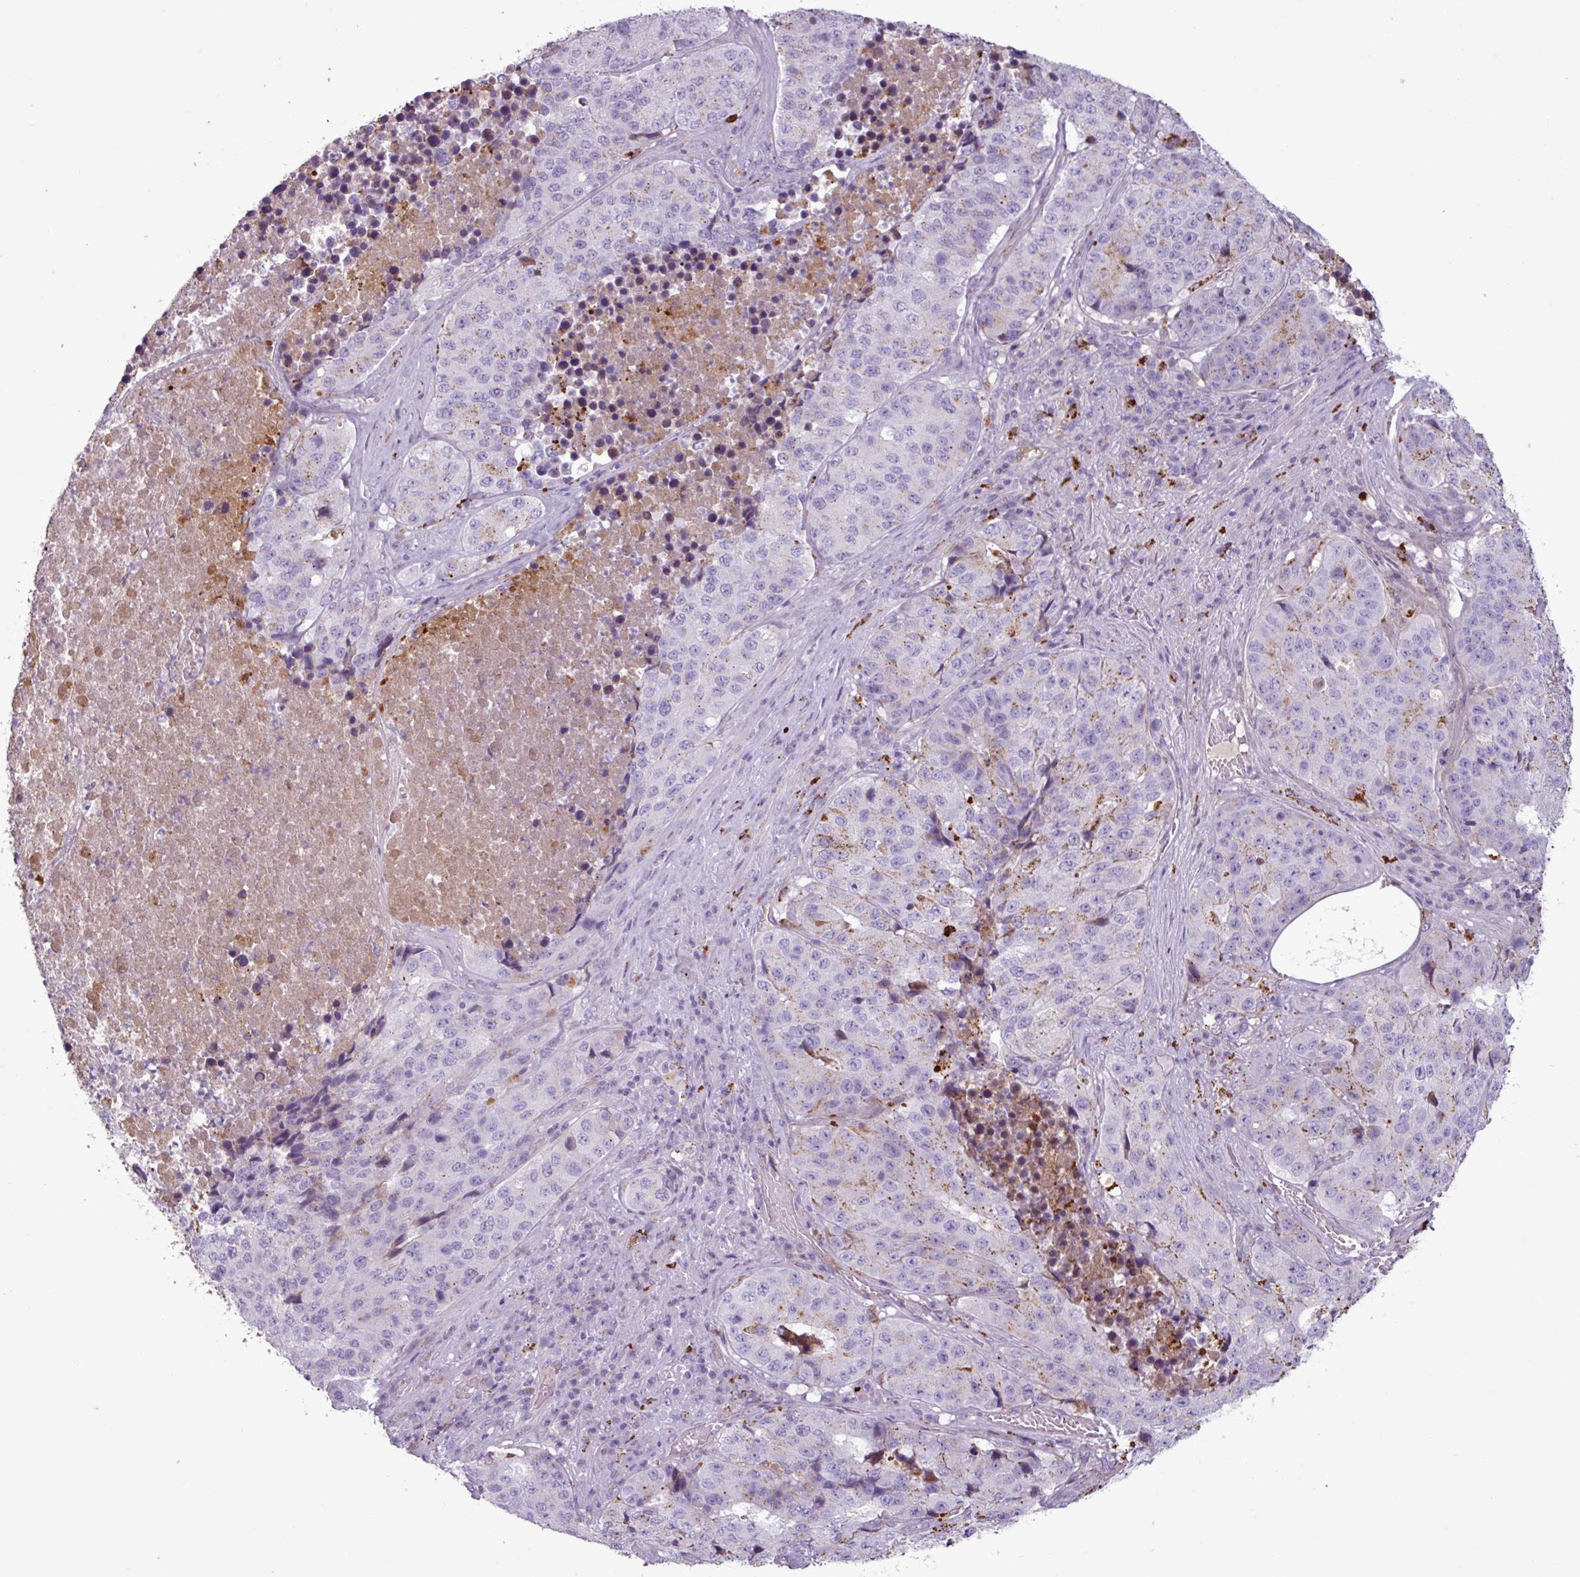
{"staining": {"intensity": "moderate", "quantity": "<25%", "location": "cytoplasmic/membranous"}, "tissue": "stomach cancer", "cell_type": "Tumor cells", "image_type": "cancer", "snomed": [{"axis": "morphology", "description": "Adenocarcinoma, NOS"}, {"axis": "topography", "description": "Stomach"}], "caption": "A histopathology image showing moderate cytoplasmic/membranous staining in approximately <25% of tumor cells in stomach adenocarcinoma, as visualized by brown immunohistochemical staining.", "gene": "C4B", "patient": {"sex": "male", "age": 71}}